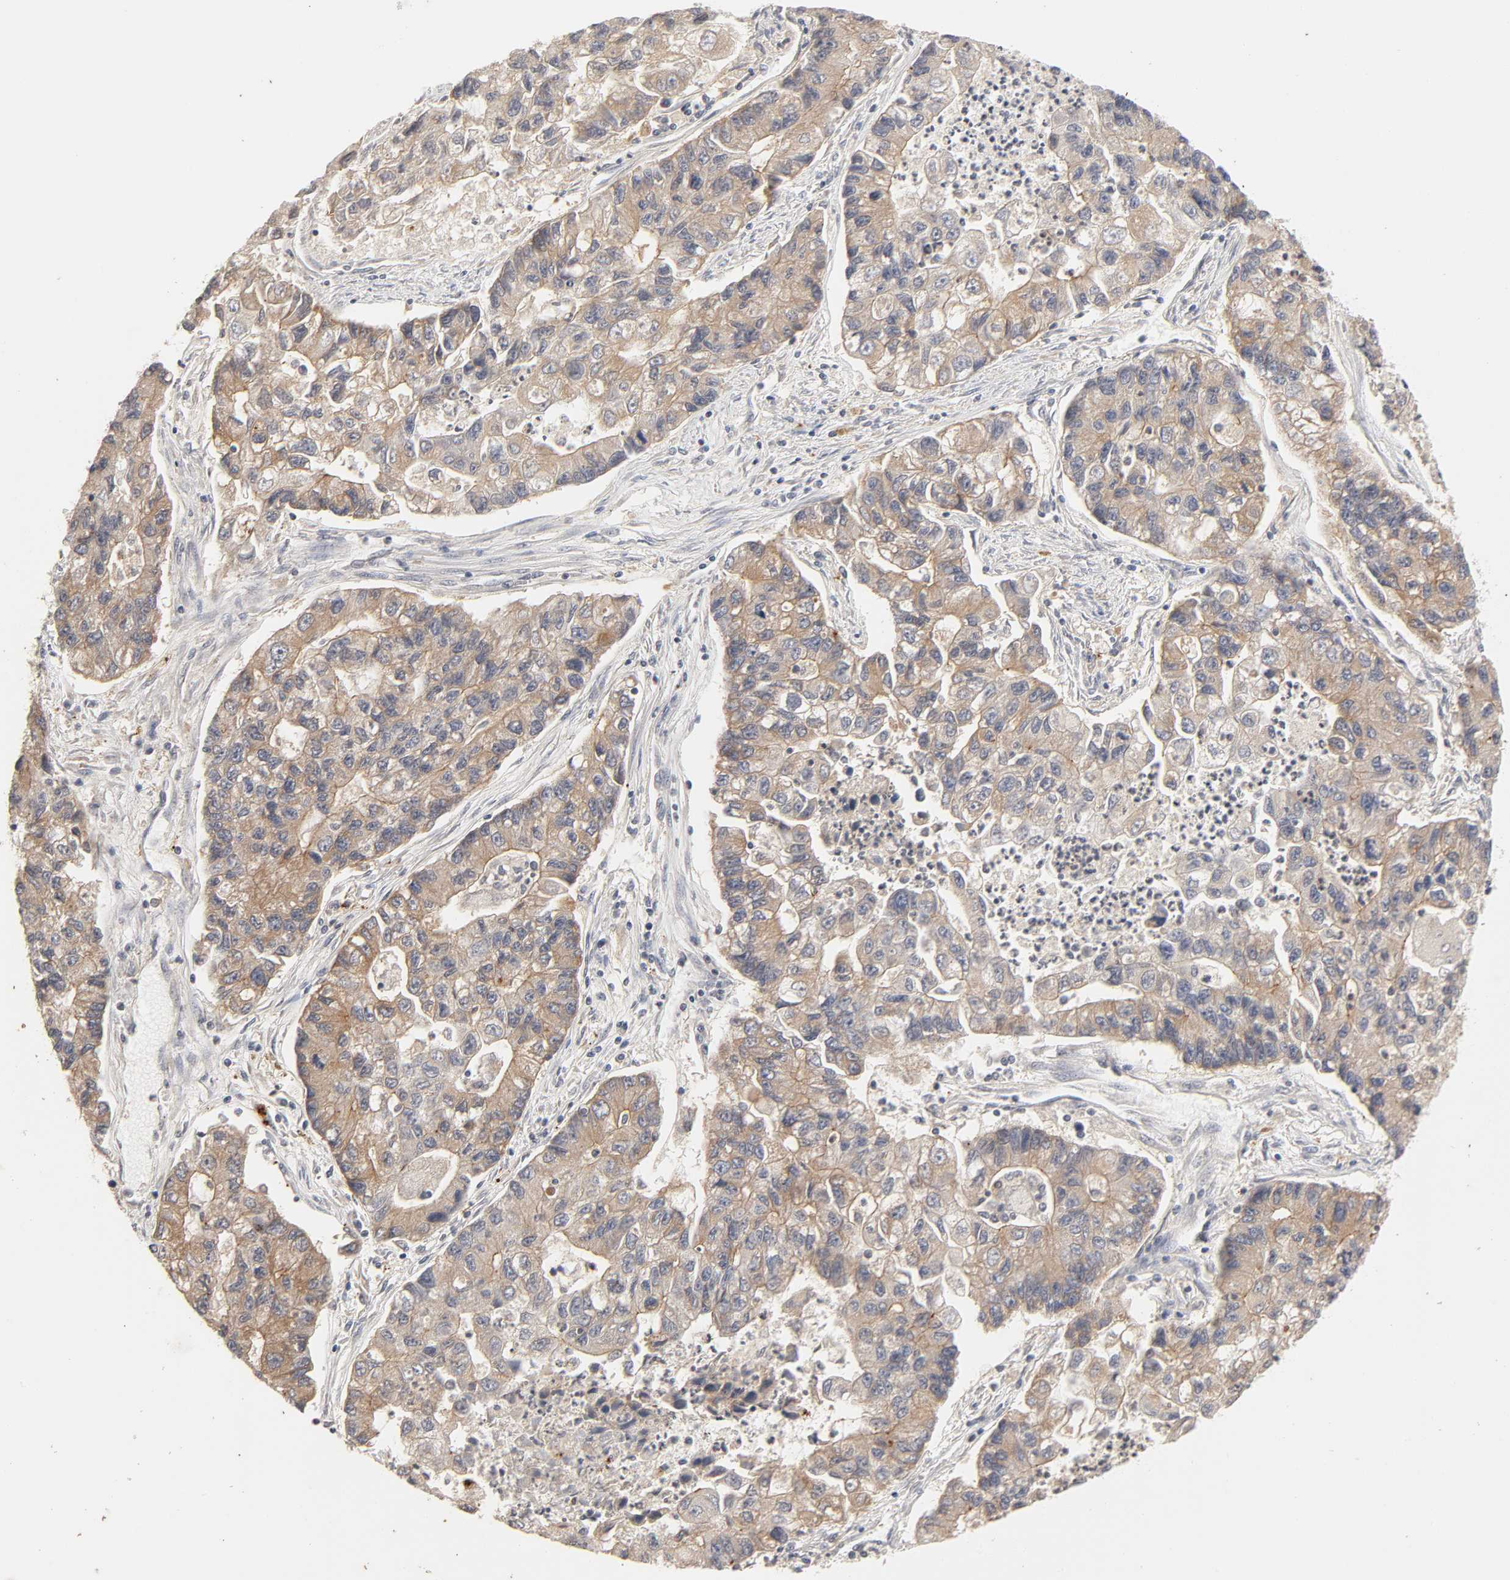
{"staining": {"intensity": "weak", "quantity": ">75%", "location": "cytoplasmic/membranous"}, "tissue": "lung cancer", "cell_type": "Tumor cells", "image_type": "cancer", "snomed": [{"axis": "morphology", "description": "Adenocarcinoma, NOS"}, {"axis": "topography", "description": "Lung"}], "caption": "A brown stain shows weak cytoplasmic/membranous positivity of a protein in human lung adenocarcinoma tumor cells.", "gene": "CXADR", "patient": {"sex": "female", "age": 51}}